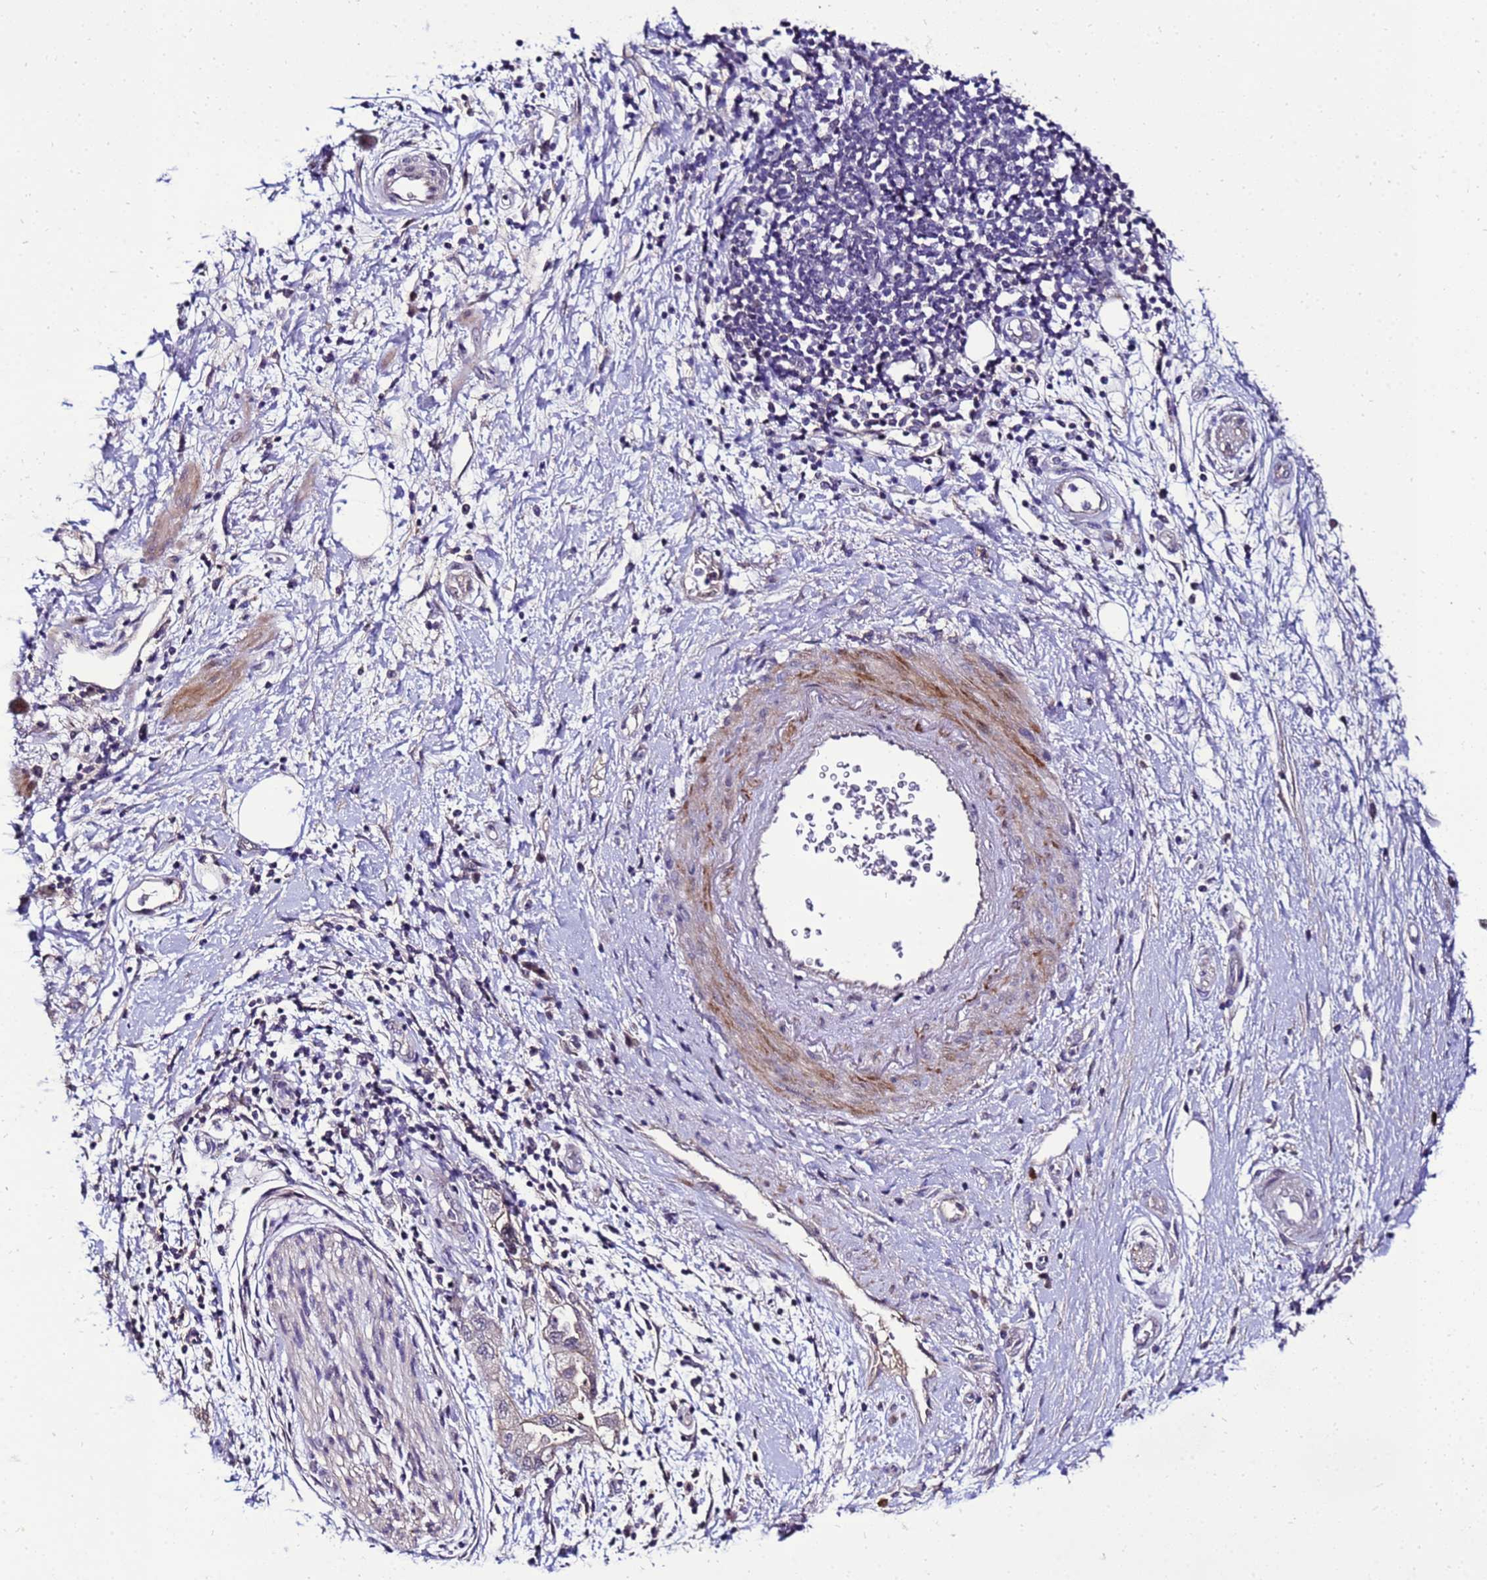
{"staining": {"intensity": "negative", "quantity": "none", "location": "none"}, "tissue": "pancreatic cancer", "cell_type": "Tumor cells", "image_type": "cancer", "snomed": [{"axis": "morphology", "description": "Adenocarcinoma, NOS"}, {"axis": "topography", "description": "Pancreas"}], "caption": "A high-resolution photomicrograph shows immunohistochemistry staining of pancreatic cancer, which displays no significant staining in tumor cells. (DAB immunohistochemistry (IHC) with hematoxylin counter stain).", "gene": "C19orf47", "patient": {"sex": "female", "age": 73}}